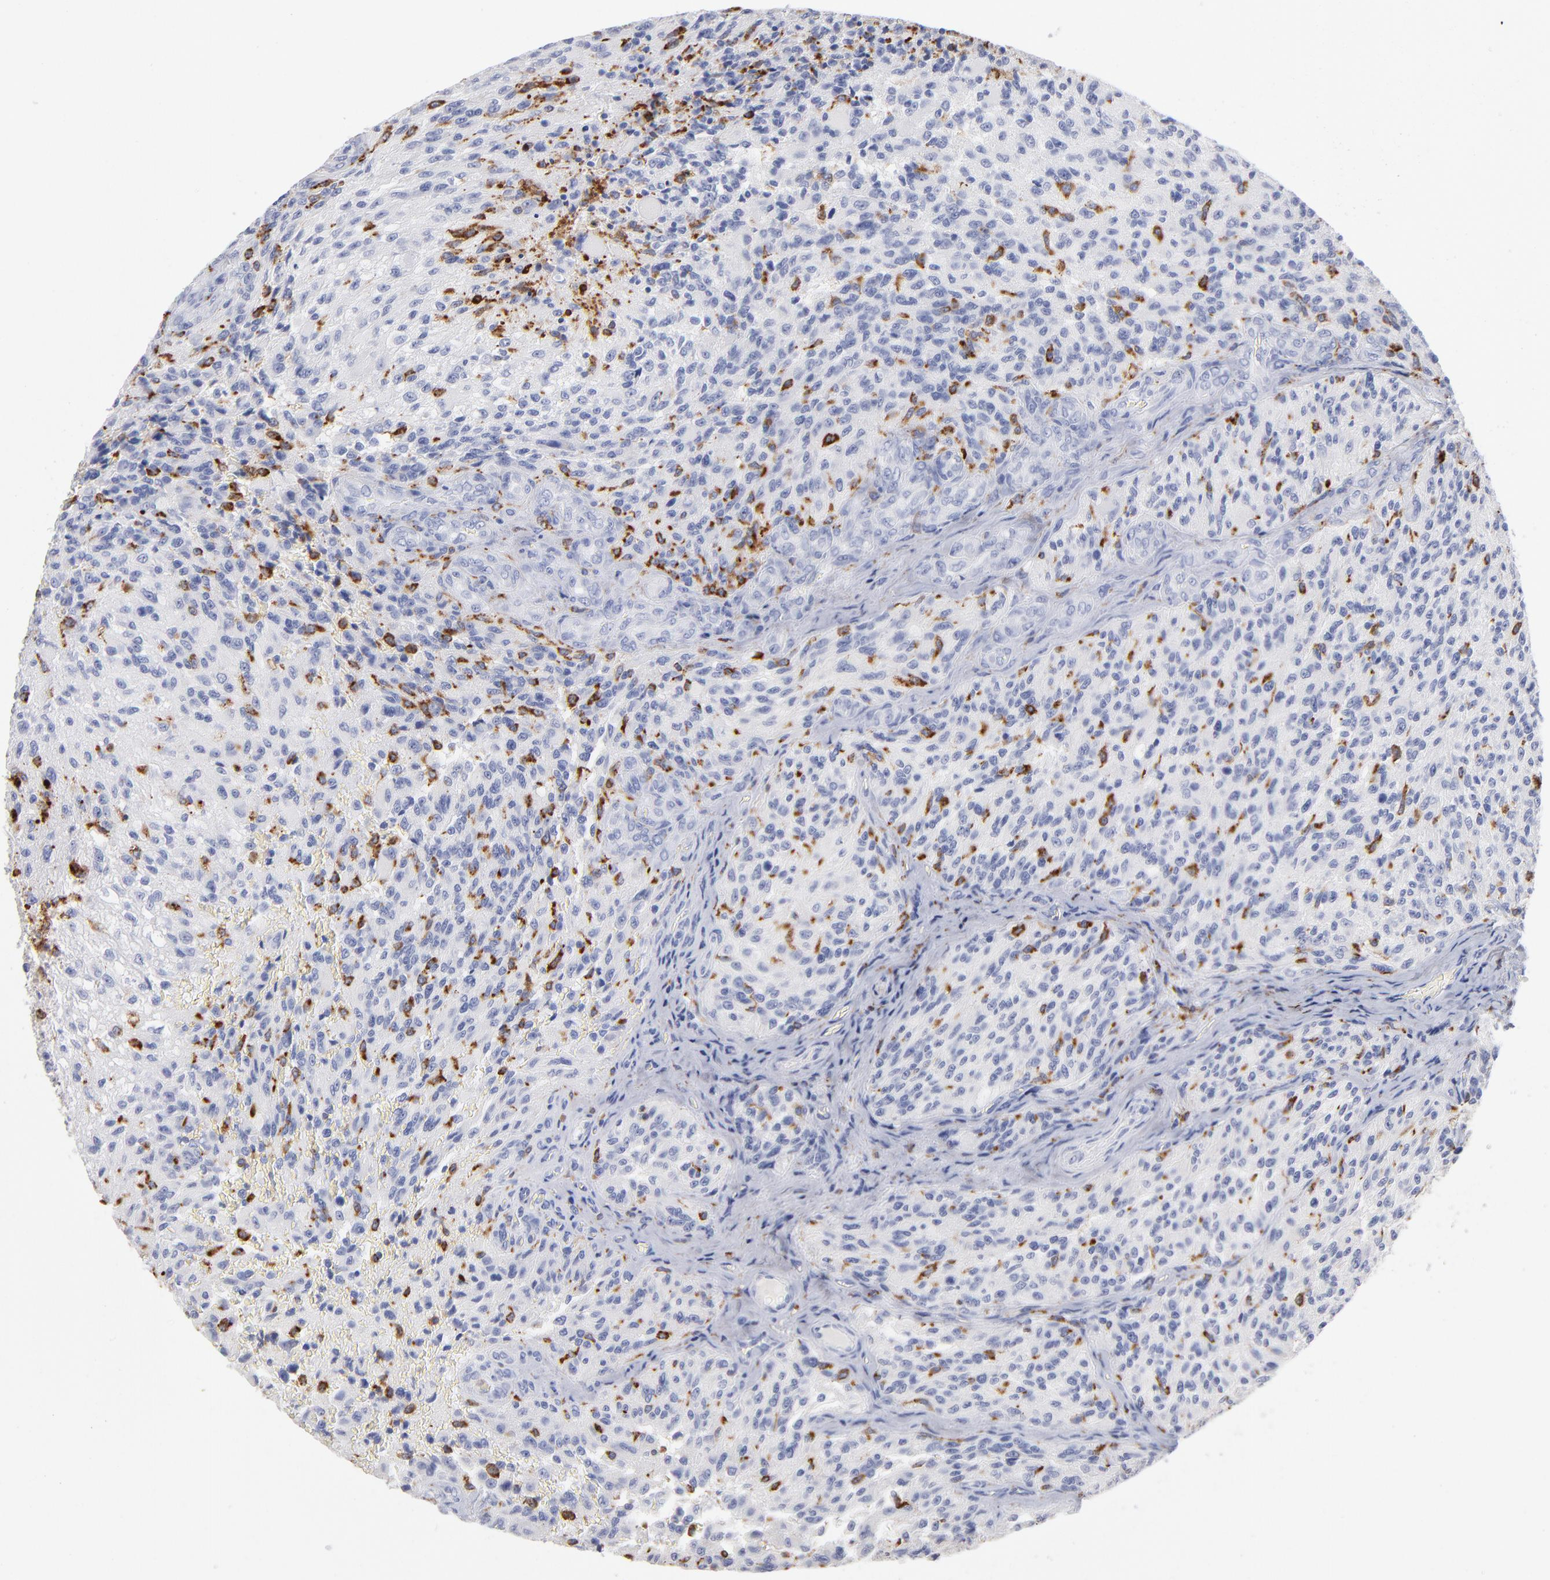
{"staining": {"intensity": "negative", "quantity": "none", "location": "none"}, "tissue": "glioma", "cell_type": "Tumor cells", "image_type": "cancer", "snomed": [{"axis": "morphology", "description": "Normal tissue, NOS"}, {"axis": "morphology", "description": "Glioma, malignant, High grade"}, {"axis": "topography", "description": "Cerebral cortex"}], "caption": "DAB (3,3'-diaminobenzidine) immunohistochemical staining of human malignant glioma (high-grade) displays no significant positivity in tumor cells.", "gene": "CD180", "patient": {"sex": "male", "age": 56}}